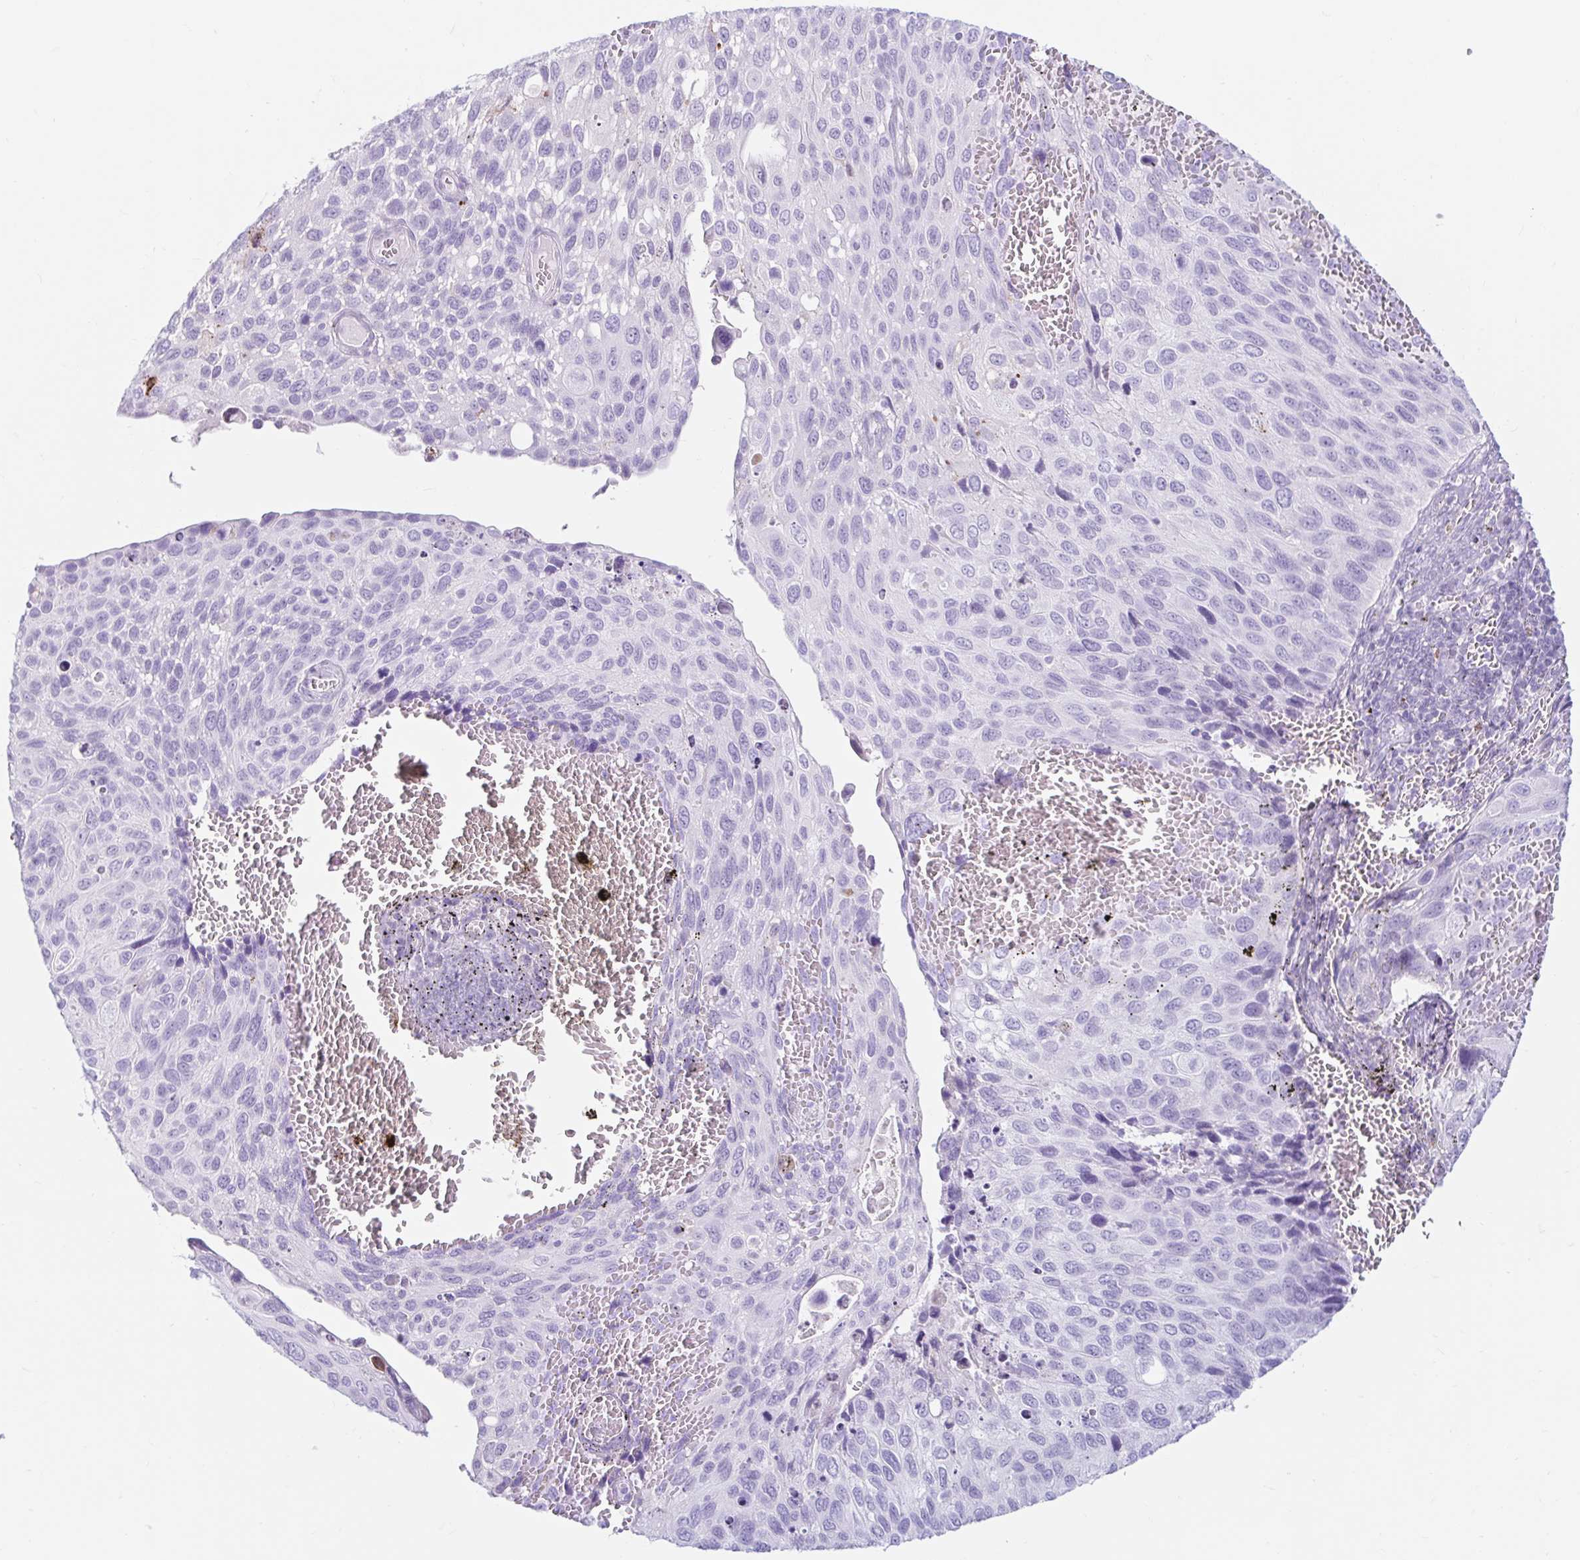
{"staining": {"intensity": "negative", "quantity": "none", "location": "none"}, "tissue": "cervical cancer", "cell_type": "Tumor cells", "image_type": "cancer", "snomed": [{"axis": "morphology", "description": "Squamous cell carcinoma, NOS"}, {"axis": "topography", "description": "Cervix"}], "caption": "Cervical cancer was stained to show a protein in brown. There is no significant positivity in tumor cells.", "gene": "ERICH6", "patient": {"sex": "female", "age": 70}}